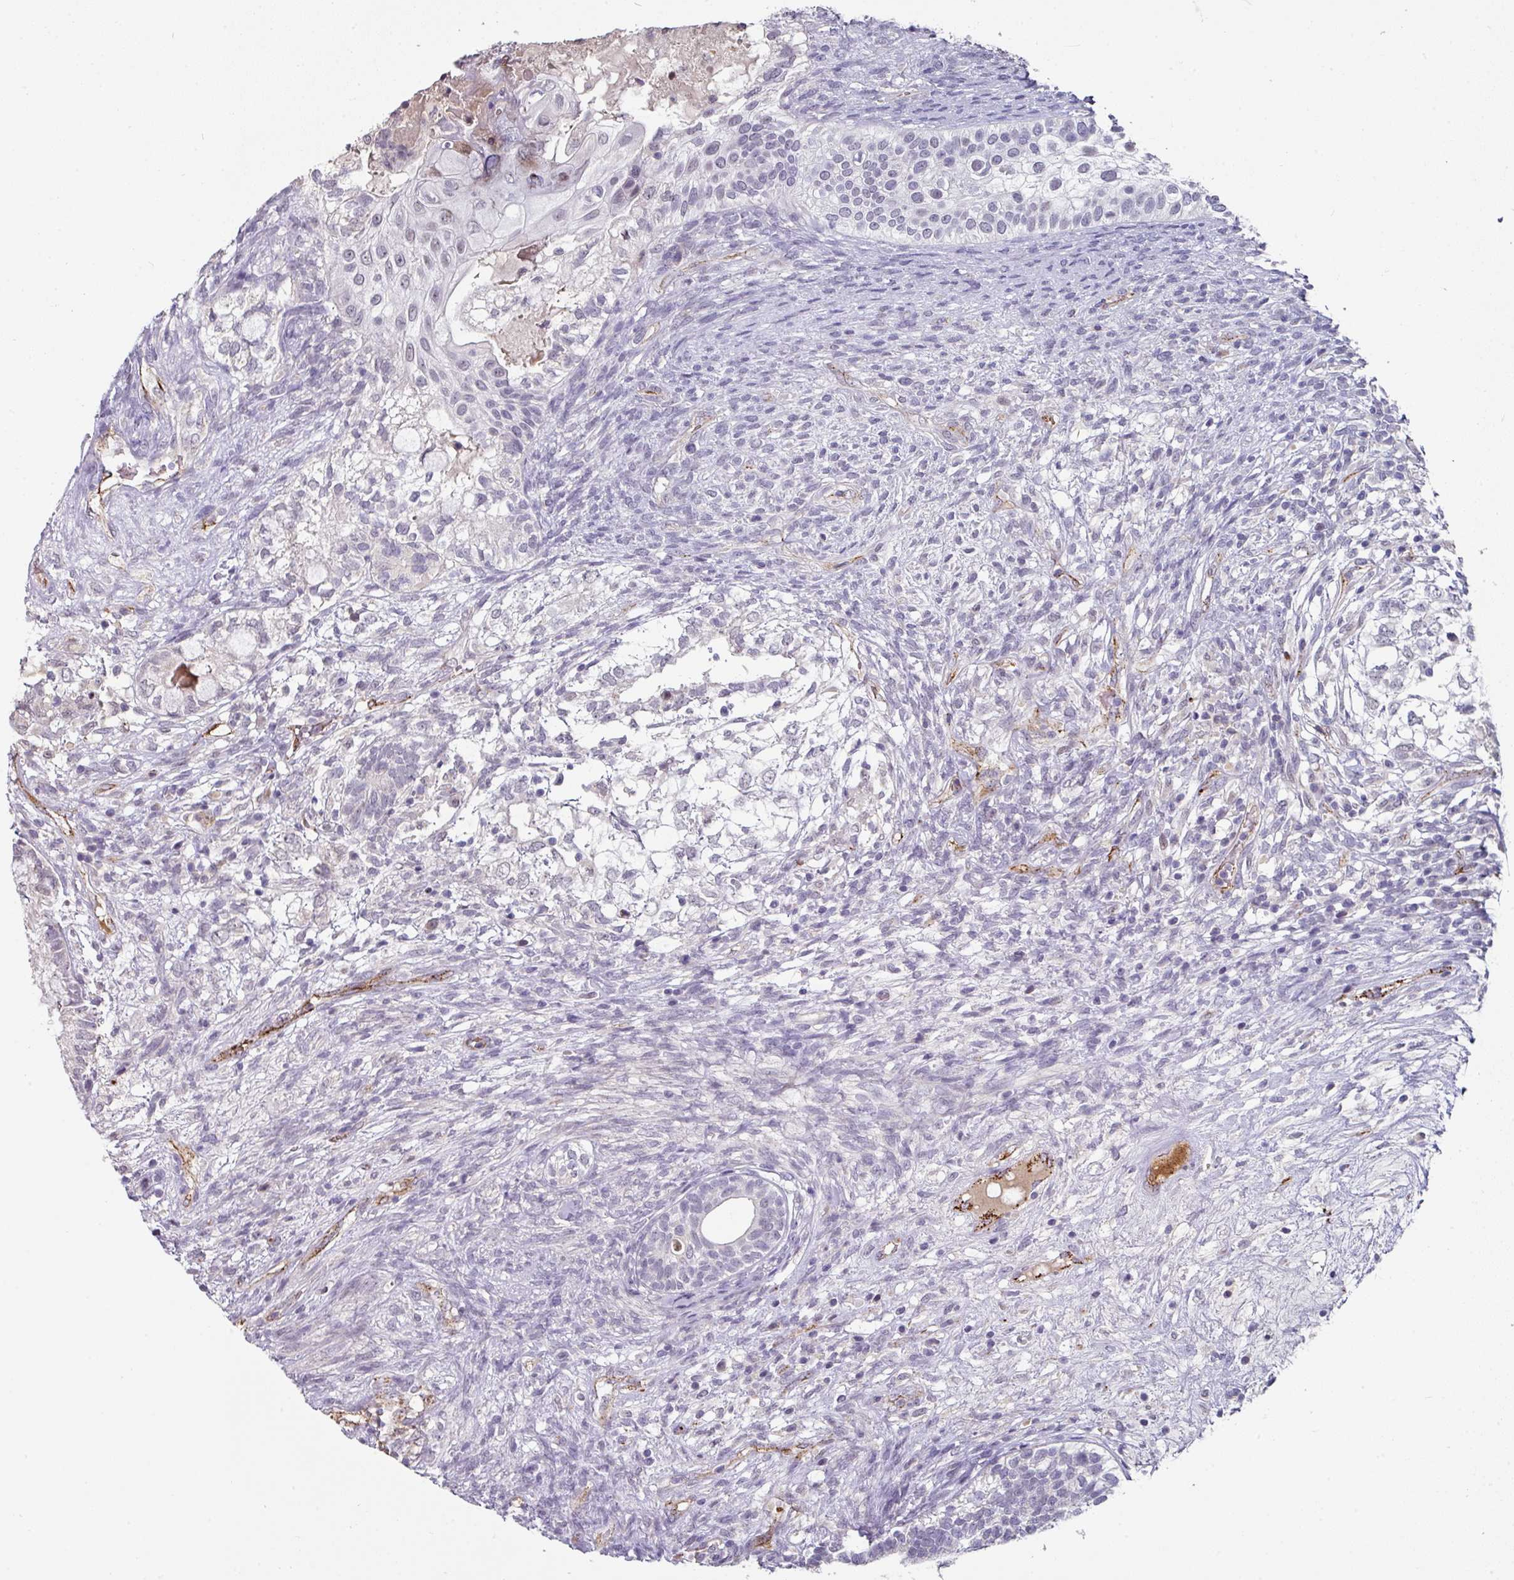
{"staining": {"intensity": "negative", "quantity": "none", "location": "none"}, "tissue": "testis cancer", "cell_type": "Tumor cells", "image_type": "cancer", "snomed": [{"axis": "morphology", "description": "Seminoma, NOS"}, {"axis": "morphology", "description": "Carcinoma, Embryonal, NOS"}, {"axis": "topography", "description": "Testis"}], "caption": "Immunohistochemical staining of human testis cancer demonstrates no significant positivity in tumor cells.", "gene": "SIDT2", "patient": {"sex": "male", "age": 41}}